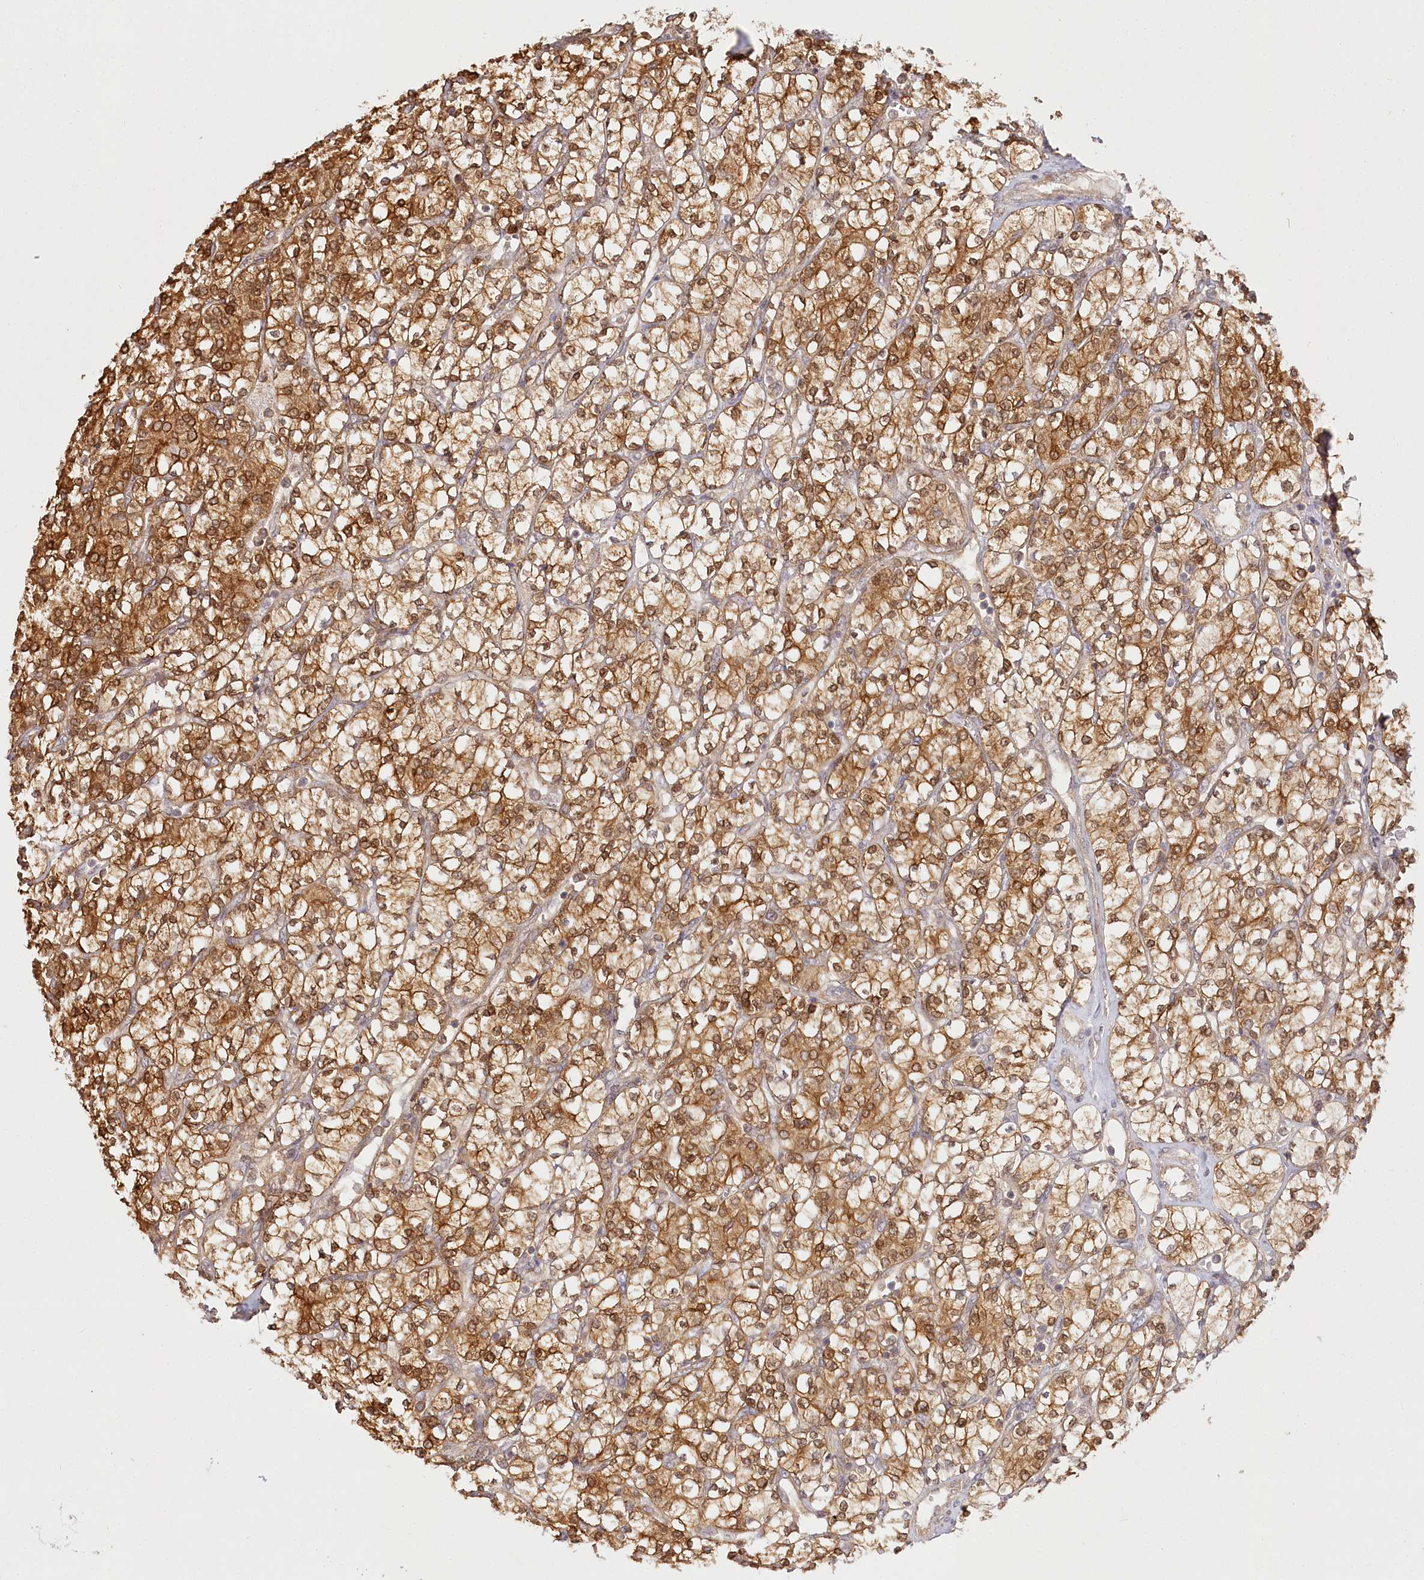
{"staining": {"intensity": "moderate", "quantity": ">75%", "location": "cytoplasmic/membranous"}, "tissue": "renal cancer", "cell_type": "Tumor cells", "image_type": "cancer", "snomed": [{"axis": "morphology", "description": "Adenocarcinoma, NOS"}, {"axis": "topography", "description": "Kidney"}], "caption": "Immunohistochemistry (IHC) of human renal cancer (adenocarcinoma) displays medium levels of moderate cytoplasmic/membranous staining in approximately >75% of tumor cells.", "gene": "INPP4B", "patient": {"sex": "male", "age": 77}}